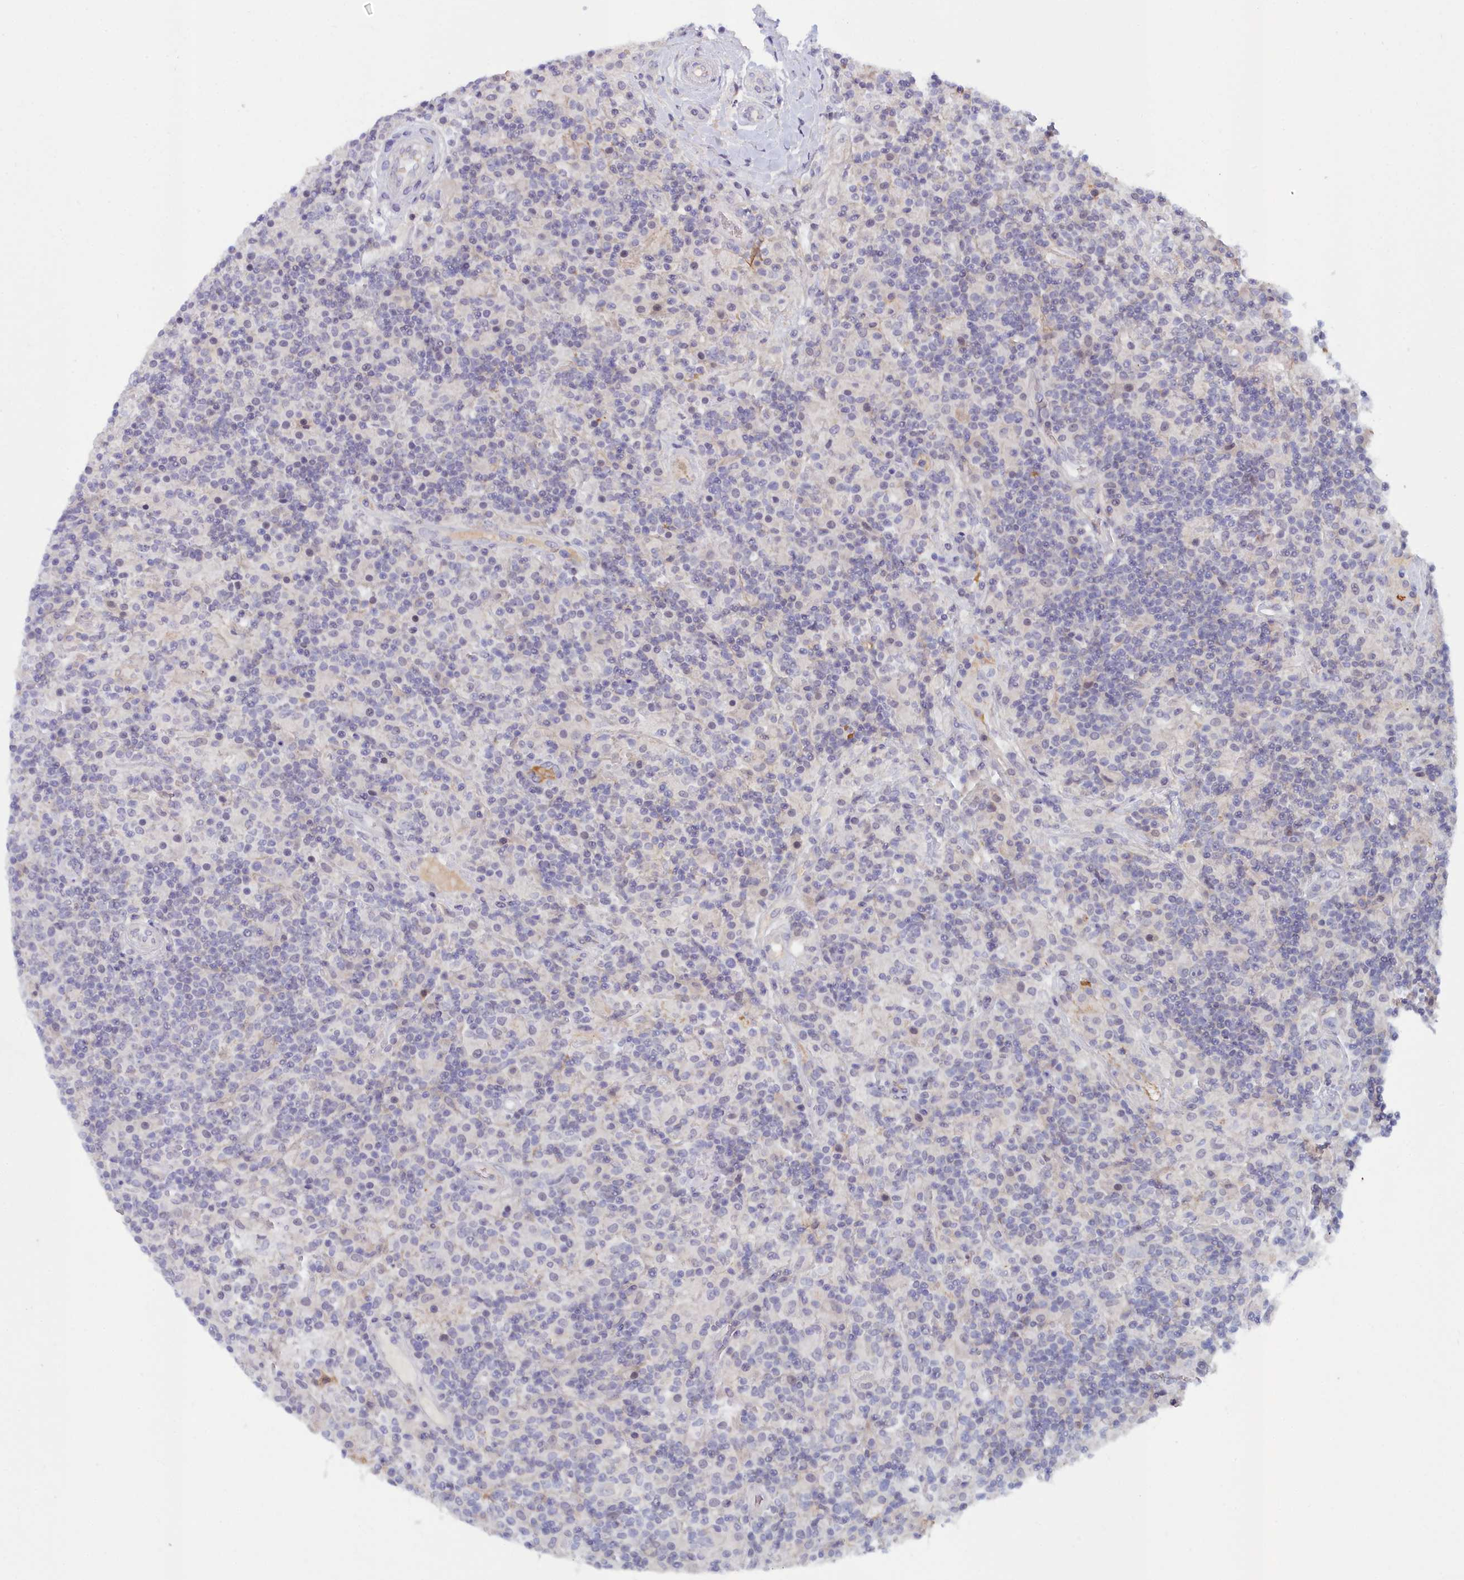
{"staining": {"intensity": "negative", "quantity": "none", "location": "none"}, "tissue": "lymphoma", "cell_type": "Tumor cells", "image_type": "cancer", "snomed": [{"axis": "morphology", "description": "Hodgkin's disease, NOS"}, {"axis": "topography", "description": "Lymph node"}], "caption": "Immunohistochemistry of lymphoma demonstrates no staining in tumor cells.", "gene": "KCTD18", "patient": {"sex": "male", "age": 70}}